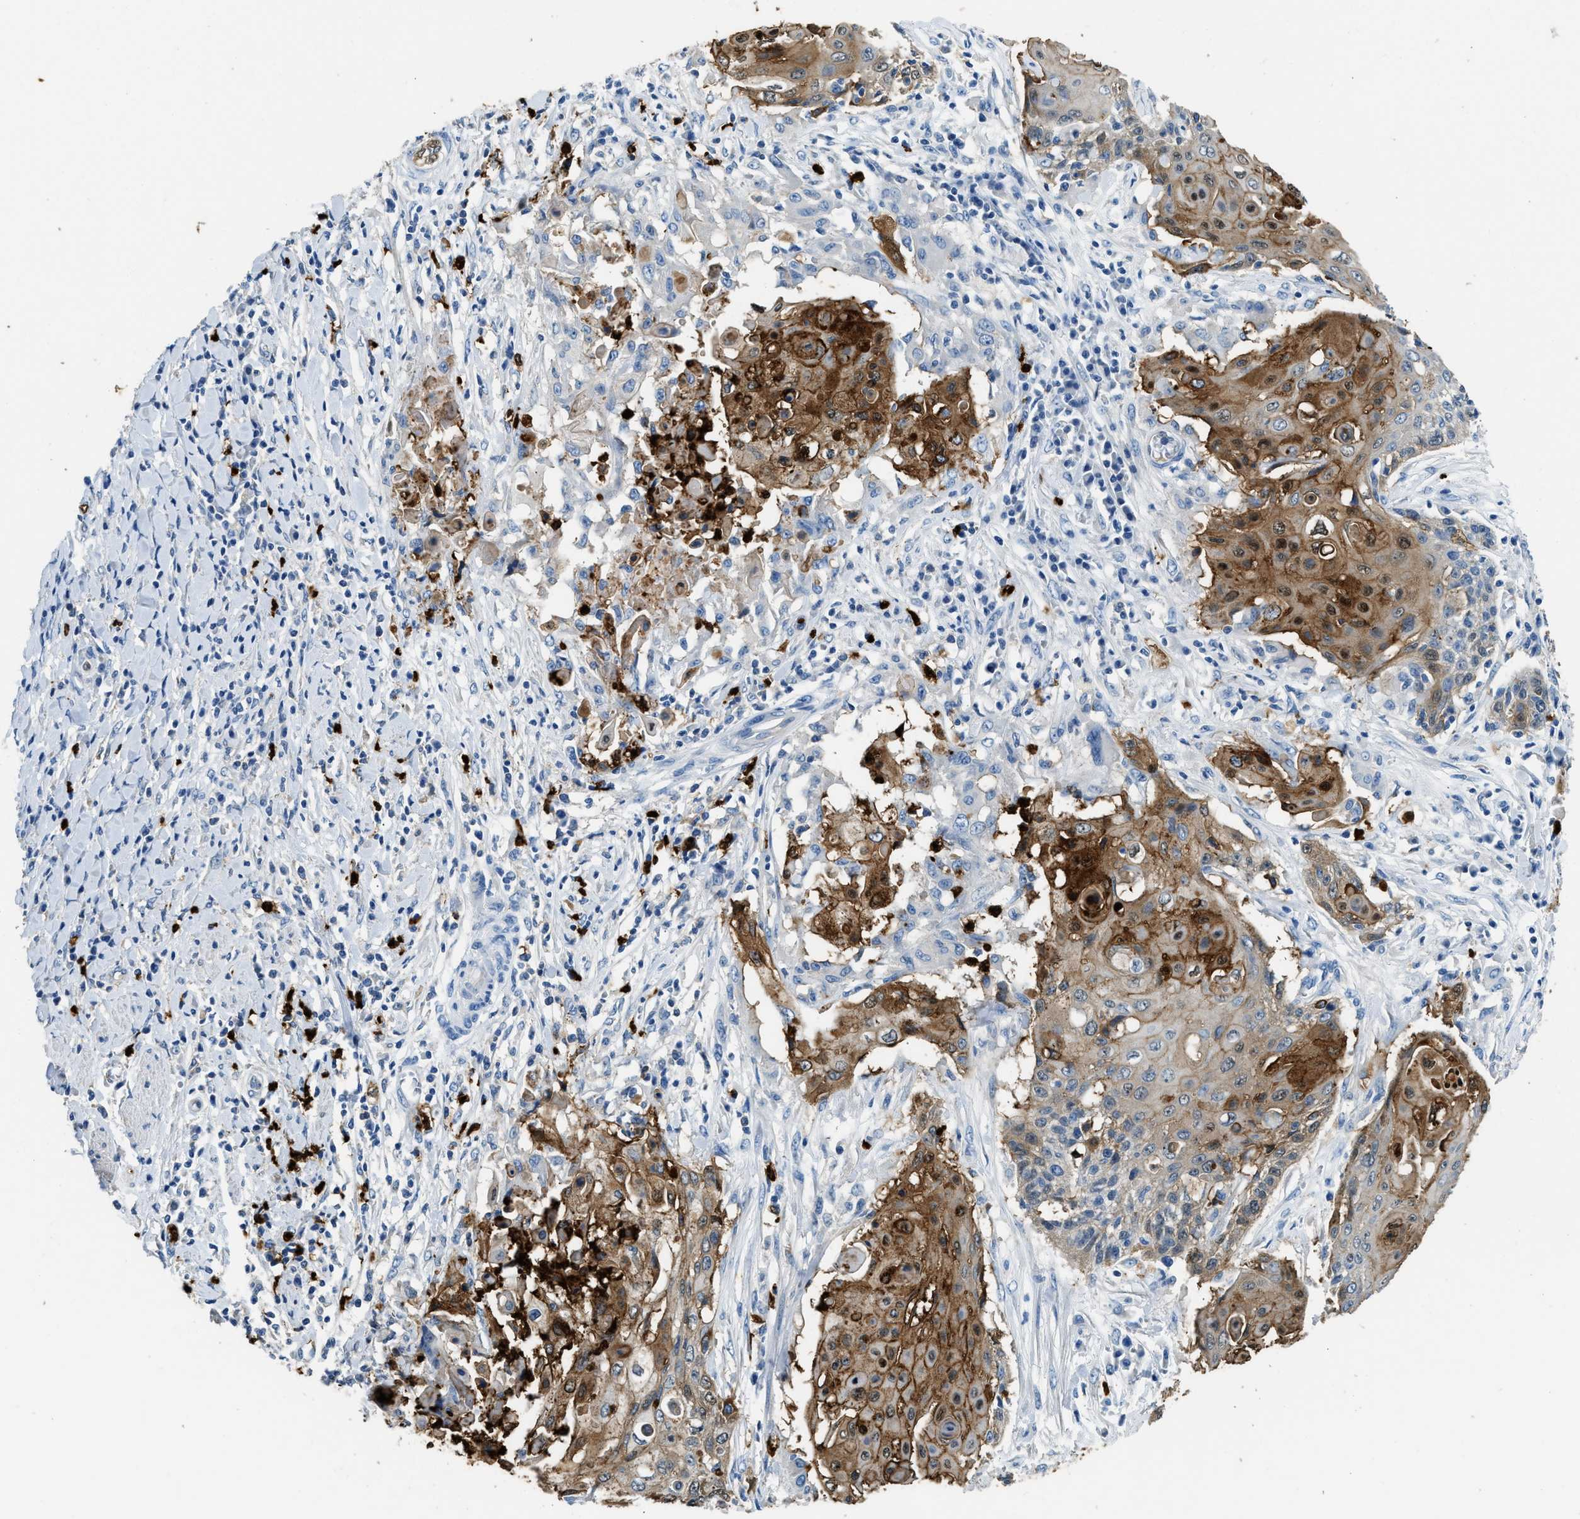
{"staining": {"intensity": "moderate", "quantity": "25%-75%", "location": "cytoplasmic/membranous,nuclear"}, "tissue": "cervical cancer", "cell_type": "Tumor cells", "image_type": "cancer", "snomed": [{"axis": "morphology", "description": "Squamous cell carcinoma, NOS"}, {"axis": "topography", "description": "Cervix"}], "caption": "Immunohistochemistry (IHC) micrograph of neoplastic tissue: human cervical squamous cell carcinoma stained using immunohistochemistry displays medium levels of moderate protein expression localized specifically in the cytoplasmic/membranous and nuclear of tumor cells, appearing as a cytoplasmic/membranous and nuclear brown color.", "gene": "ANXA3", "patient": {"sex": "female", "age": 39}}